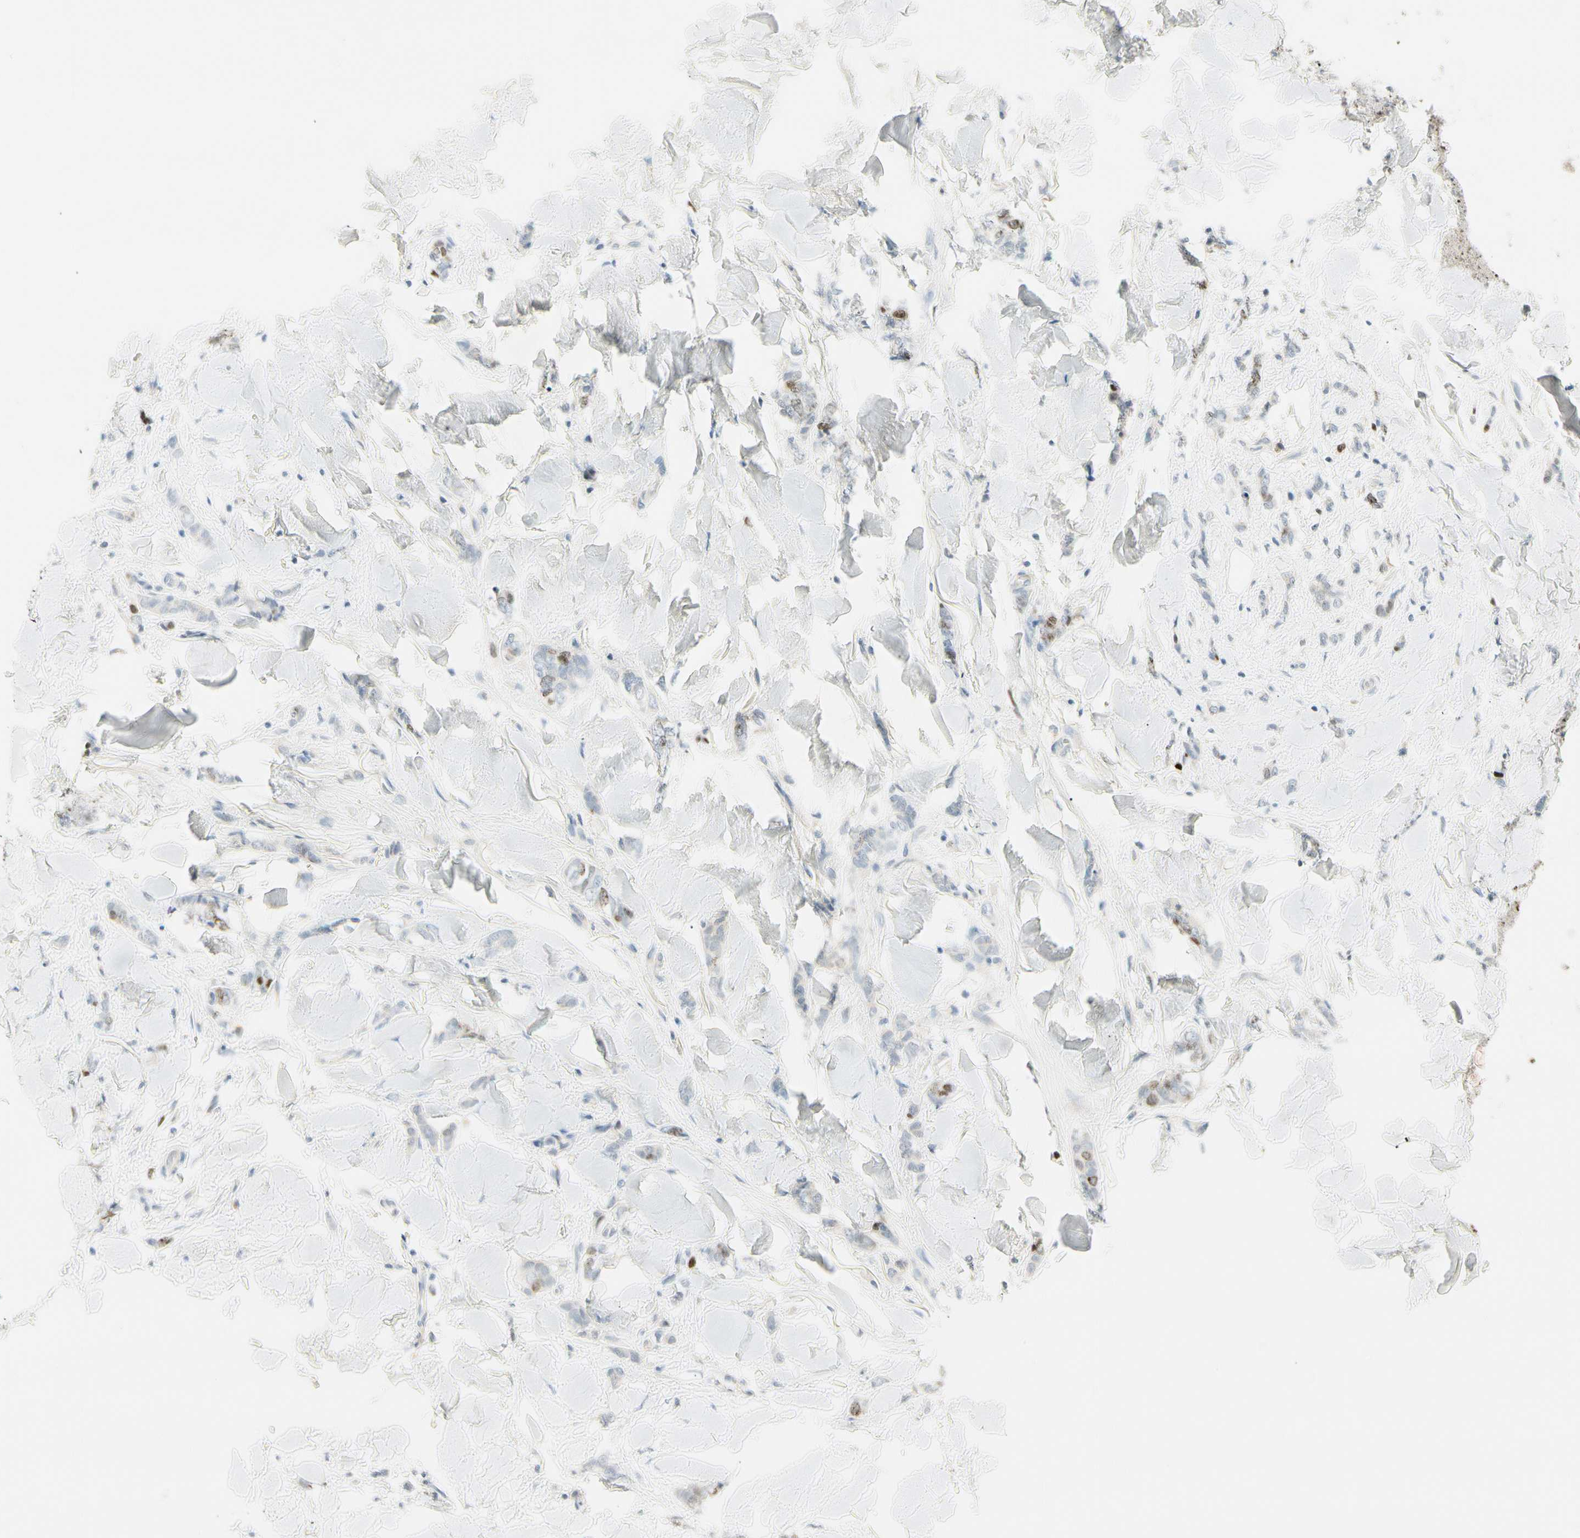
{"staining": {"intensity": "moderate", "quantity": "<25%", "location": "nuclear"}, "tissue": "breast cancer", "cell_type": "Tumor cells", "image_type": "cancer", "snomed": [{"axis": "morphology", "description": "Lobular carcinoma"}, {"axis": "topography", "description": "Skin"}, {"axis": "topography", "description": "Breast"}], "caption": "A brown stain shows moderate nuclear staining of a protein in breast lobular carcinoma tumor cells. (IHC, brightfield microscopy, high magnification).", "gene": "PITX1", "patient": {"sex": "female", "age": 46}}